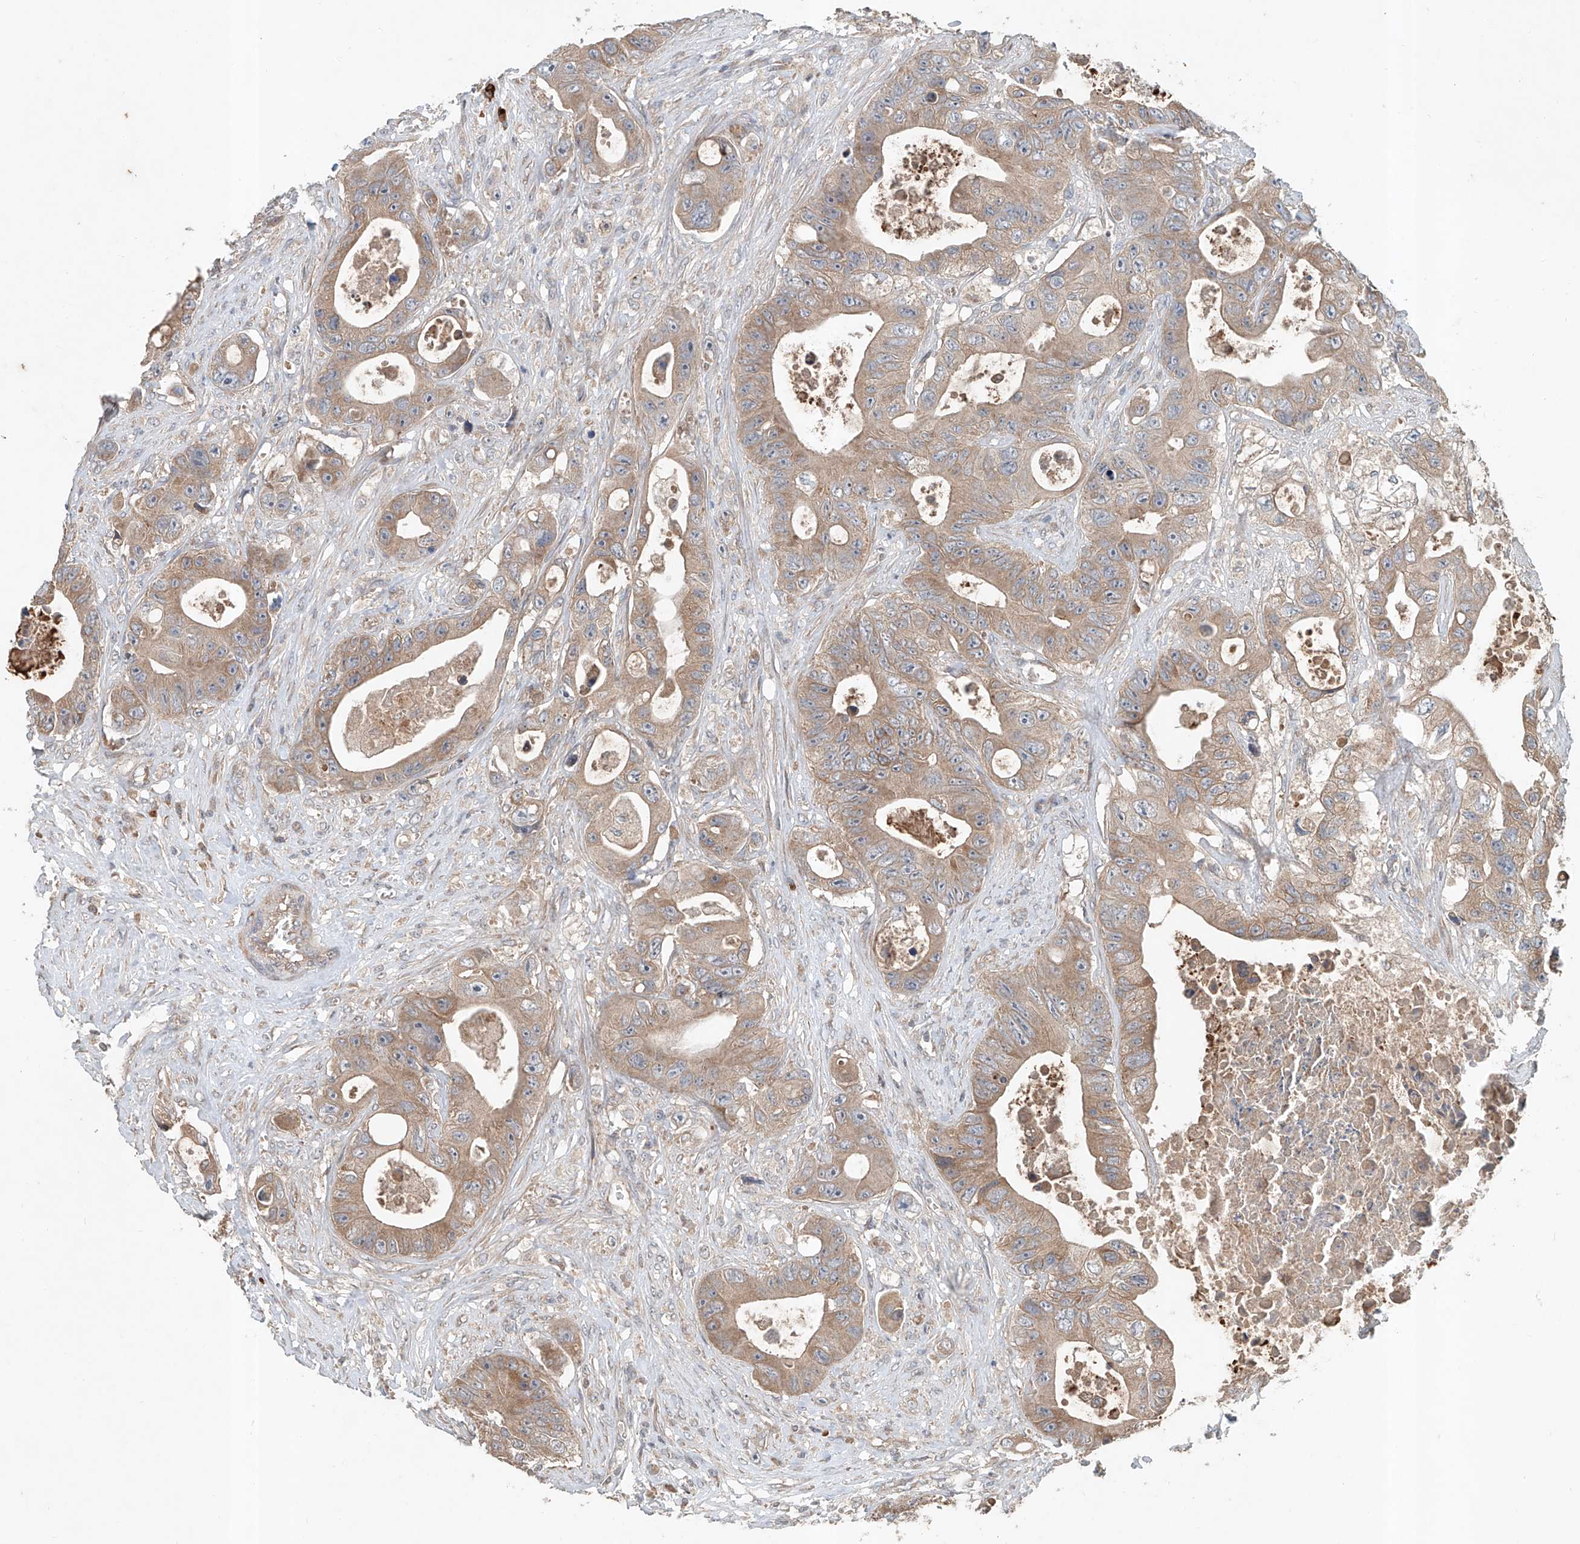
{"staining": {"intensity": "moderate", "quantity": ">75%", "location": "cytoplasmic/membranous"}, "tissue": "colorectal cancer", "cell_type": "Tumor cells", "image_type": "cancer", "snomed": [{"axis": "morphology", "description": "Adenocarcinoma, NOS"}, {"axis": "topography", "description": "Colon"}], "caption": "Immunohistochemistry micrograph of colorectal cancer stained for a protein (brown), which displays medium levels of moderate cytoplasmic/membranous staining in about >75% of tumor cells.", "gene": "ADAM23", "patient": {"sex": "female", "age": 46}}